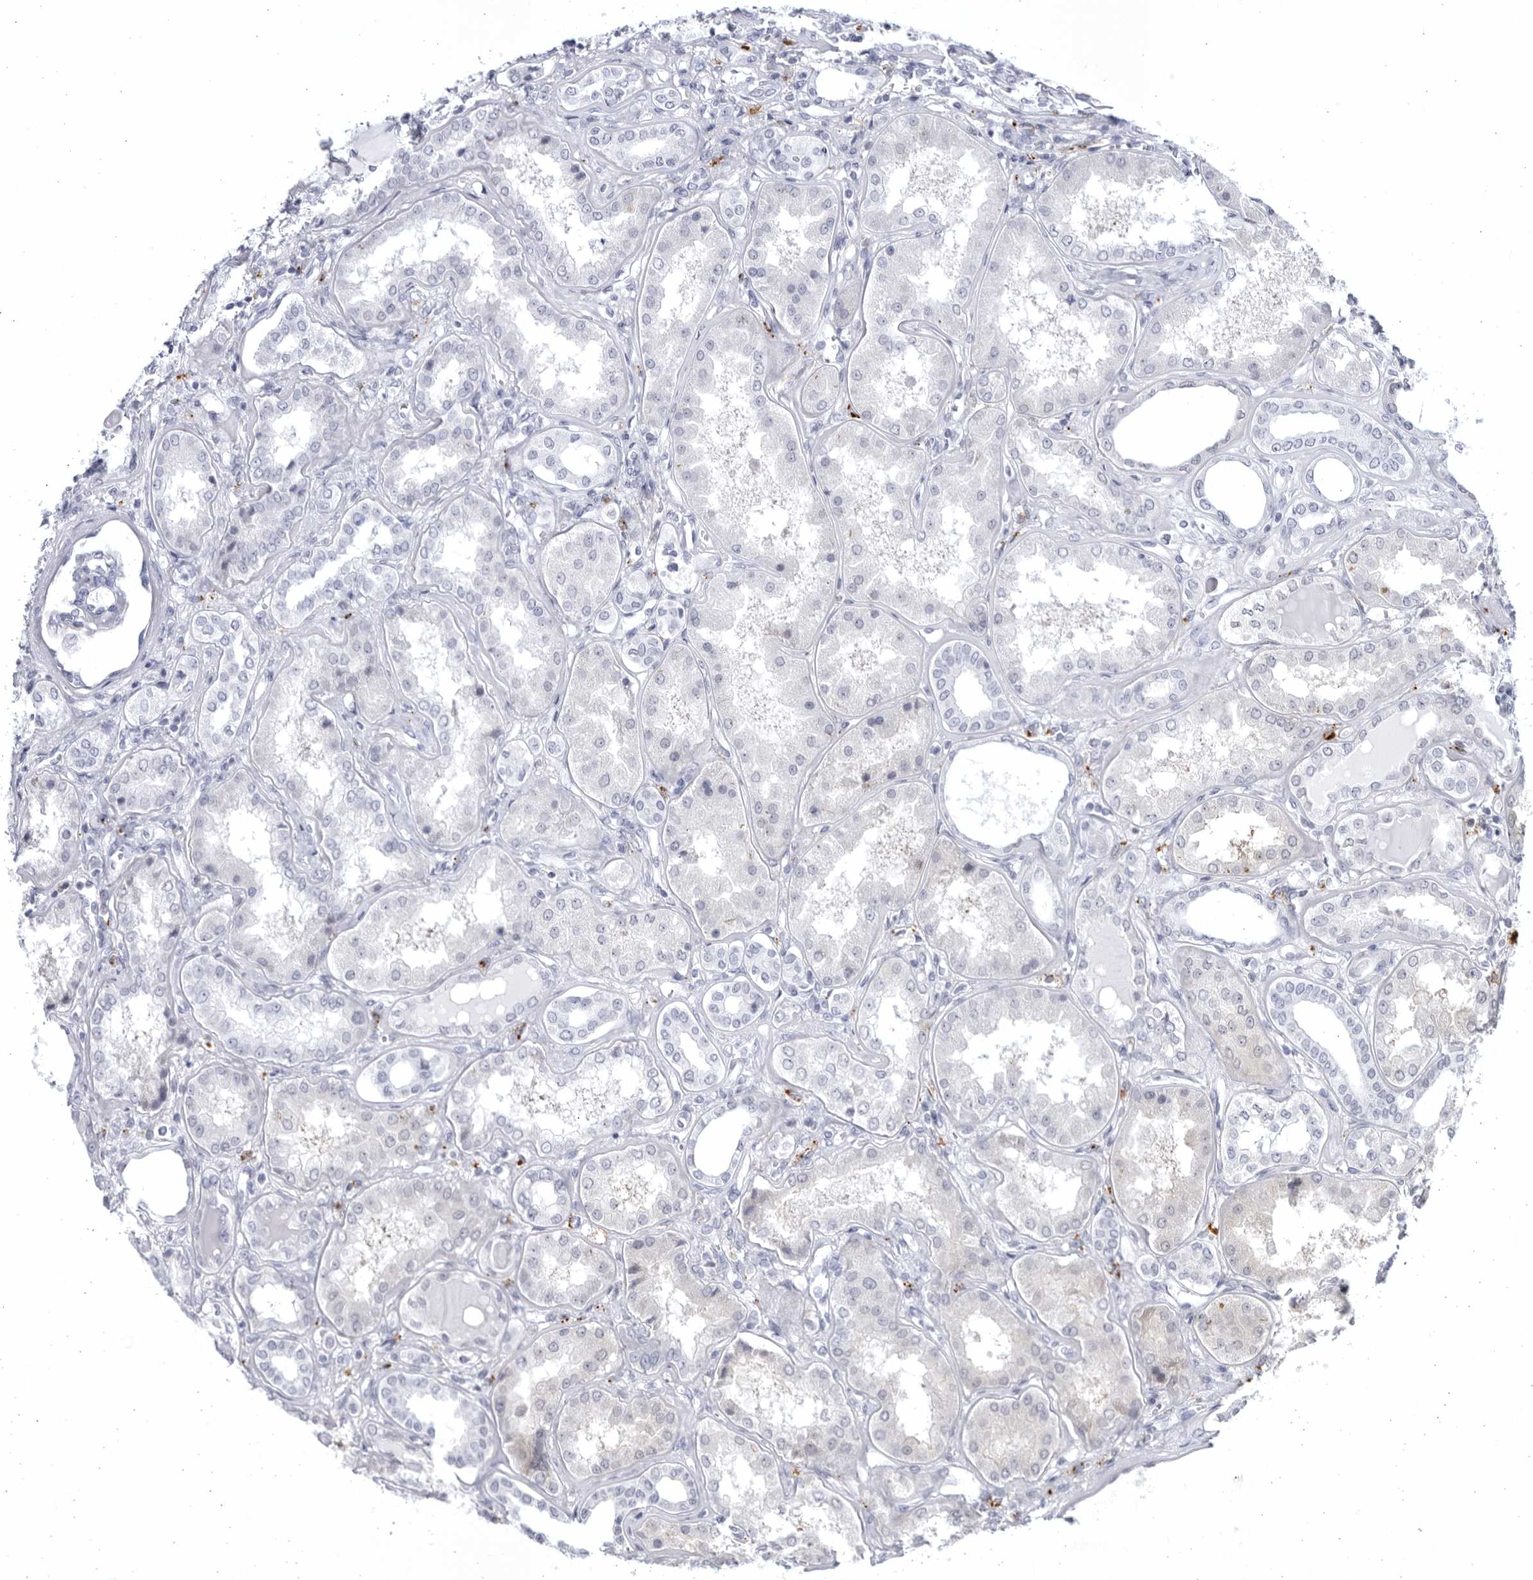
{"staining": {"intensity": "negative", "quantity": "none", "location": "none"}, "tissue": "kidney", "cell_type": "Cells in glomeruli", "image_type": "normal", "snomed": [{"axis": "morphology", "description": "Normal tissue, NOS"}, {"axis": "topography", "description": "Kidney"}], "caption": "This photomicrograph is of benign kidney stained with immunohistochemistry to label a protein in brown with the nuclei are counter-stained blue. There is no staining in cells in glomeruli.", "gene": "CCDC181", "patient": {"sex": "female", "age": 56}}